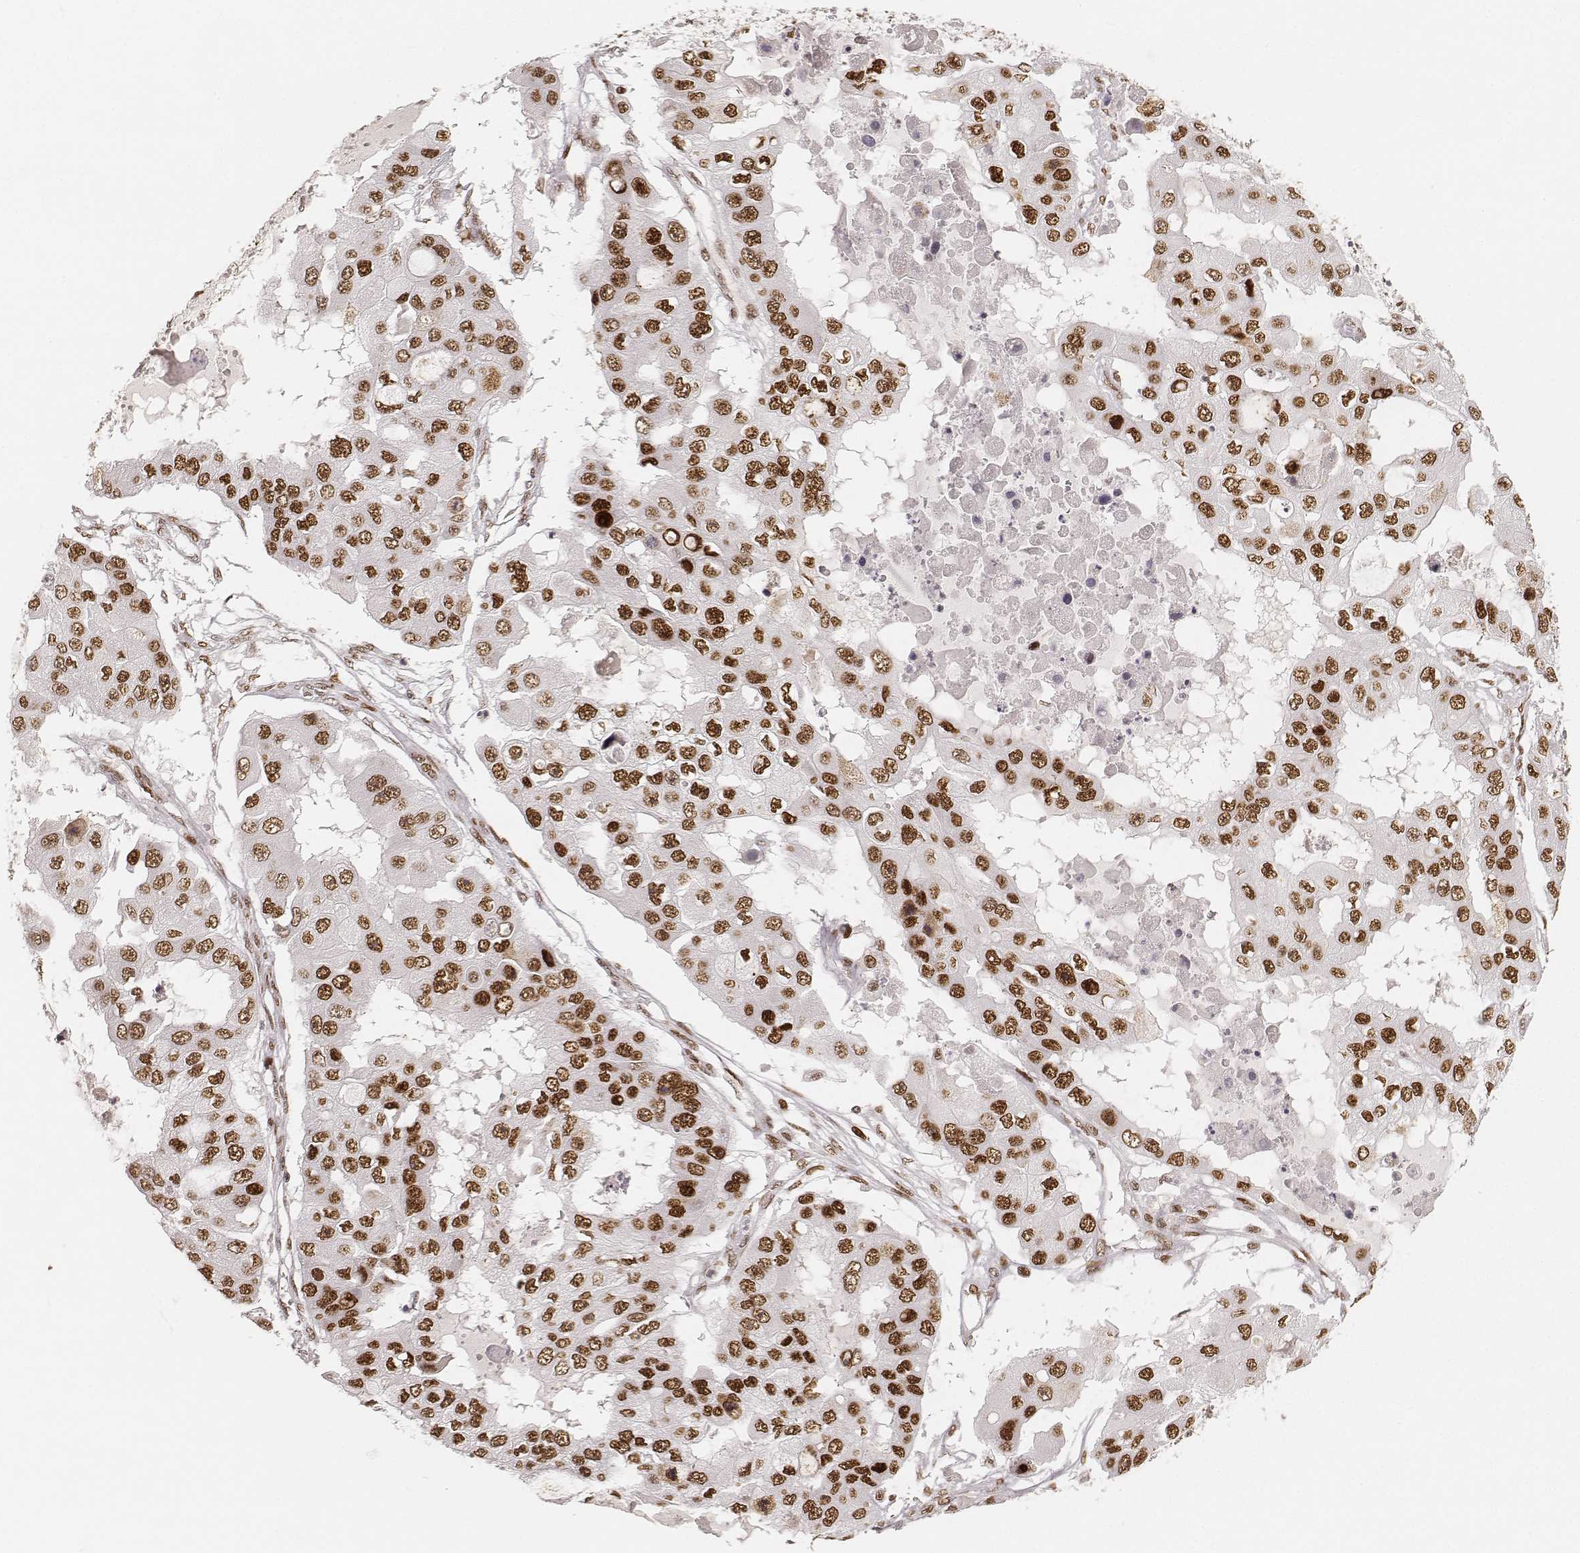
{"staining": {"intensity": "strong", "quantity": ">75%", "location": "nuclear"}, "tissue": "ovarian cancer", "cell_type": "Tumor cells", "image_type": "cancer", "snomed": [{"axis": "morphology", "description": "Cystadenocarcinoma, serous, NOS"}, {"axis": "topography", "description": "Ovary"}], "caption": "High-magnification brightfield microscopy of ovarian cancer stained with DAB (3,3'-diaminobenzidine) (brown) and counterstained with hematoxylin (blue). tumor cells exhibit strong nuclear positivity is identified in approximately>75% of cells.", "gene": "HNRNPC", "patient": {"sex": "female", "age": 56}}